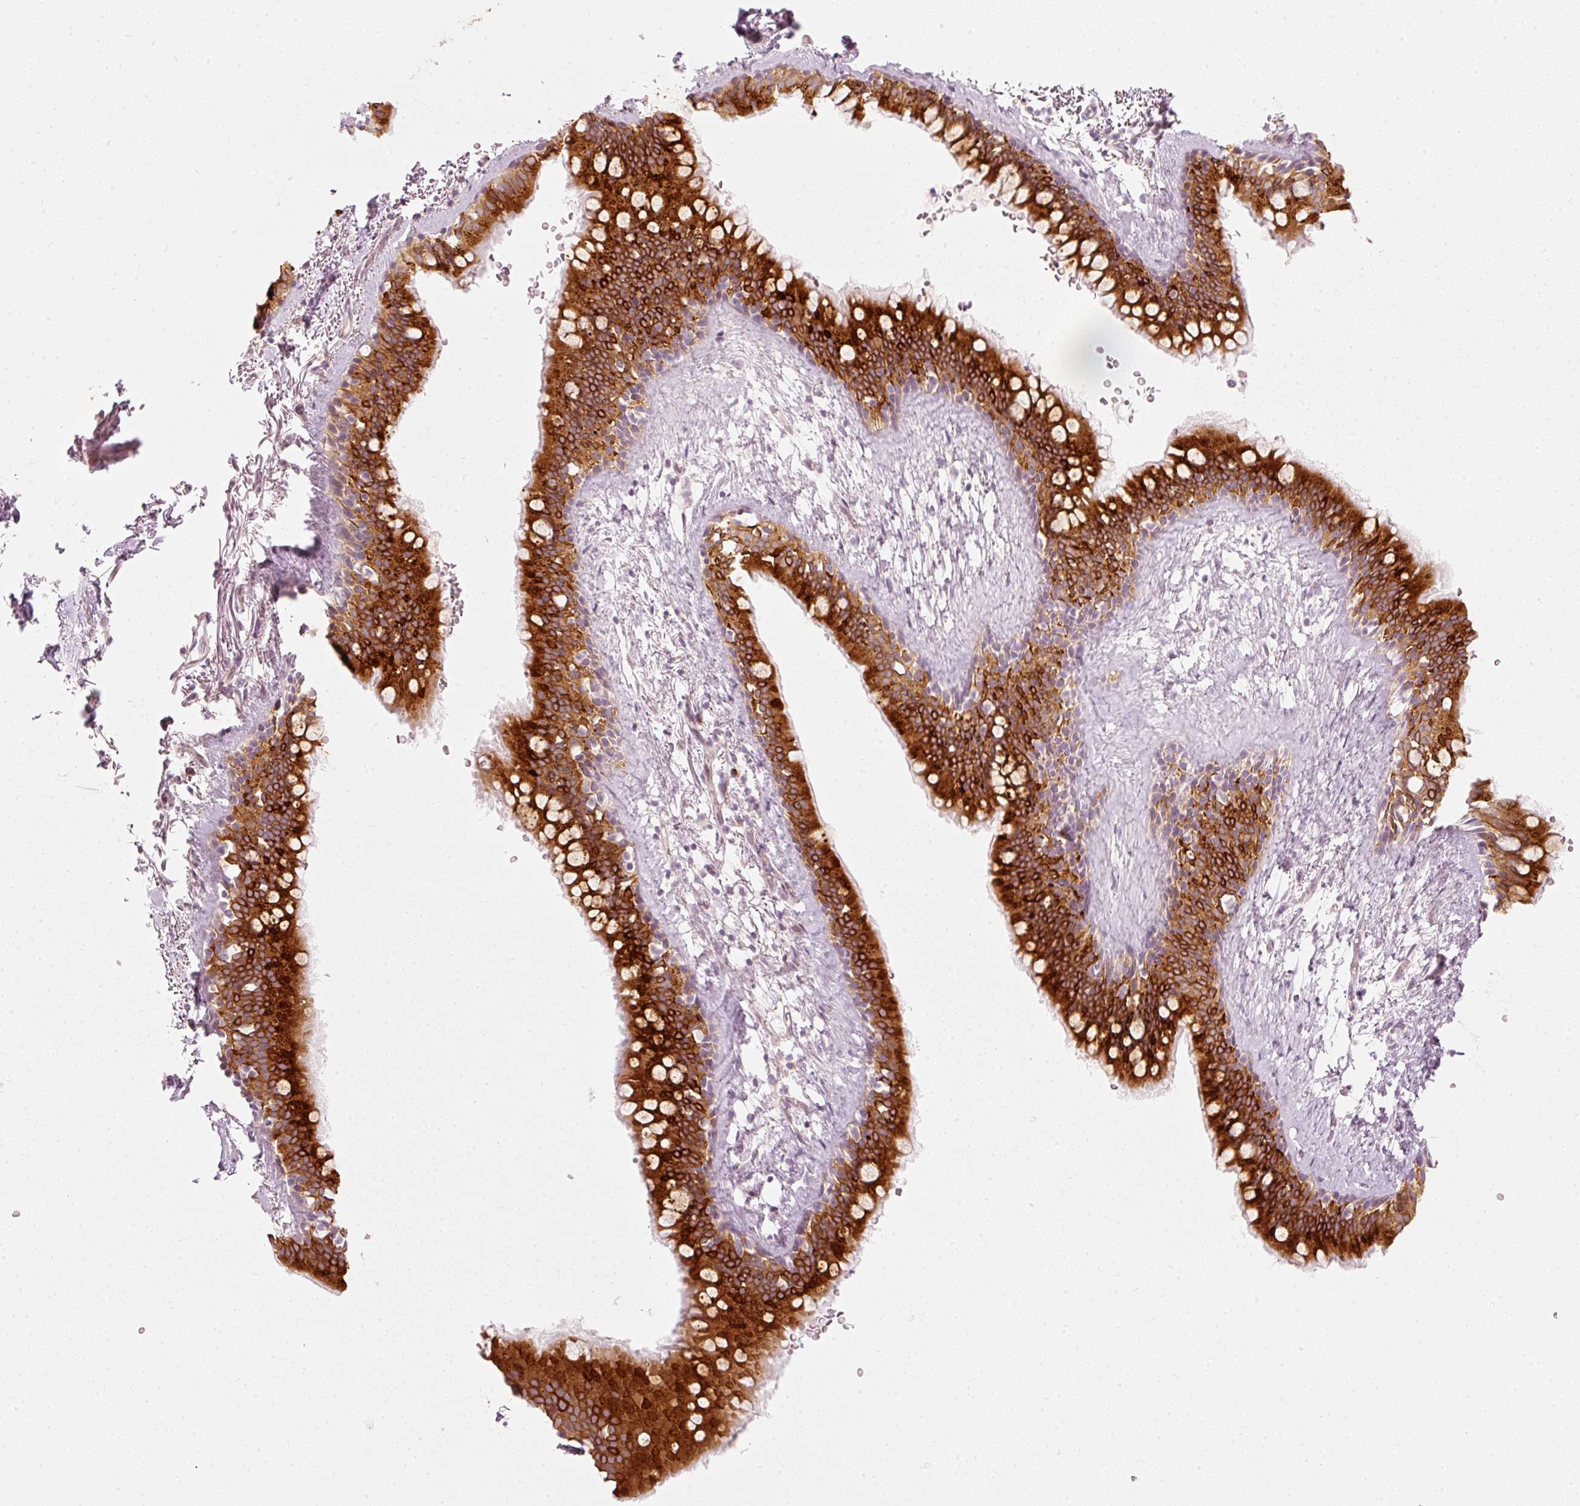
{"staining": {"intensity": "strong", "quantity": ">75%", "location": "cytoplasmic/membranous"}, "tissue": "bronchus", "cell_type": "Respiratory epithelial cells", "image_type": "normal", "snomed": [{"axis": "morphology", "description": "Normal tissue, NOS"}, {"axis": "topography", "description": "Bronchus"}], "caption": "Approximately >75% of respiratory epithelial cells in normal bronchus demonstrate strong cytoplasmic/membranous protein expression as visualized by brown immunohistochemical staining.", "gene": "SLC20A1", "patient": {"sex": "male", "age": 67}}